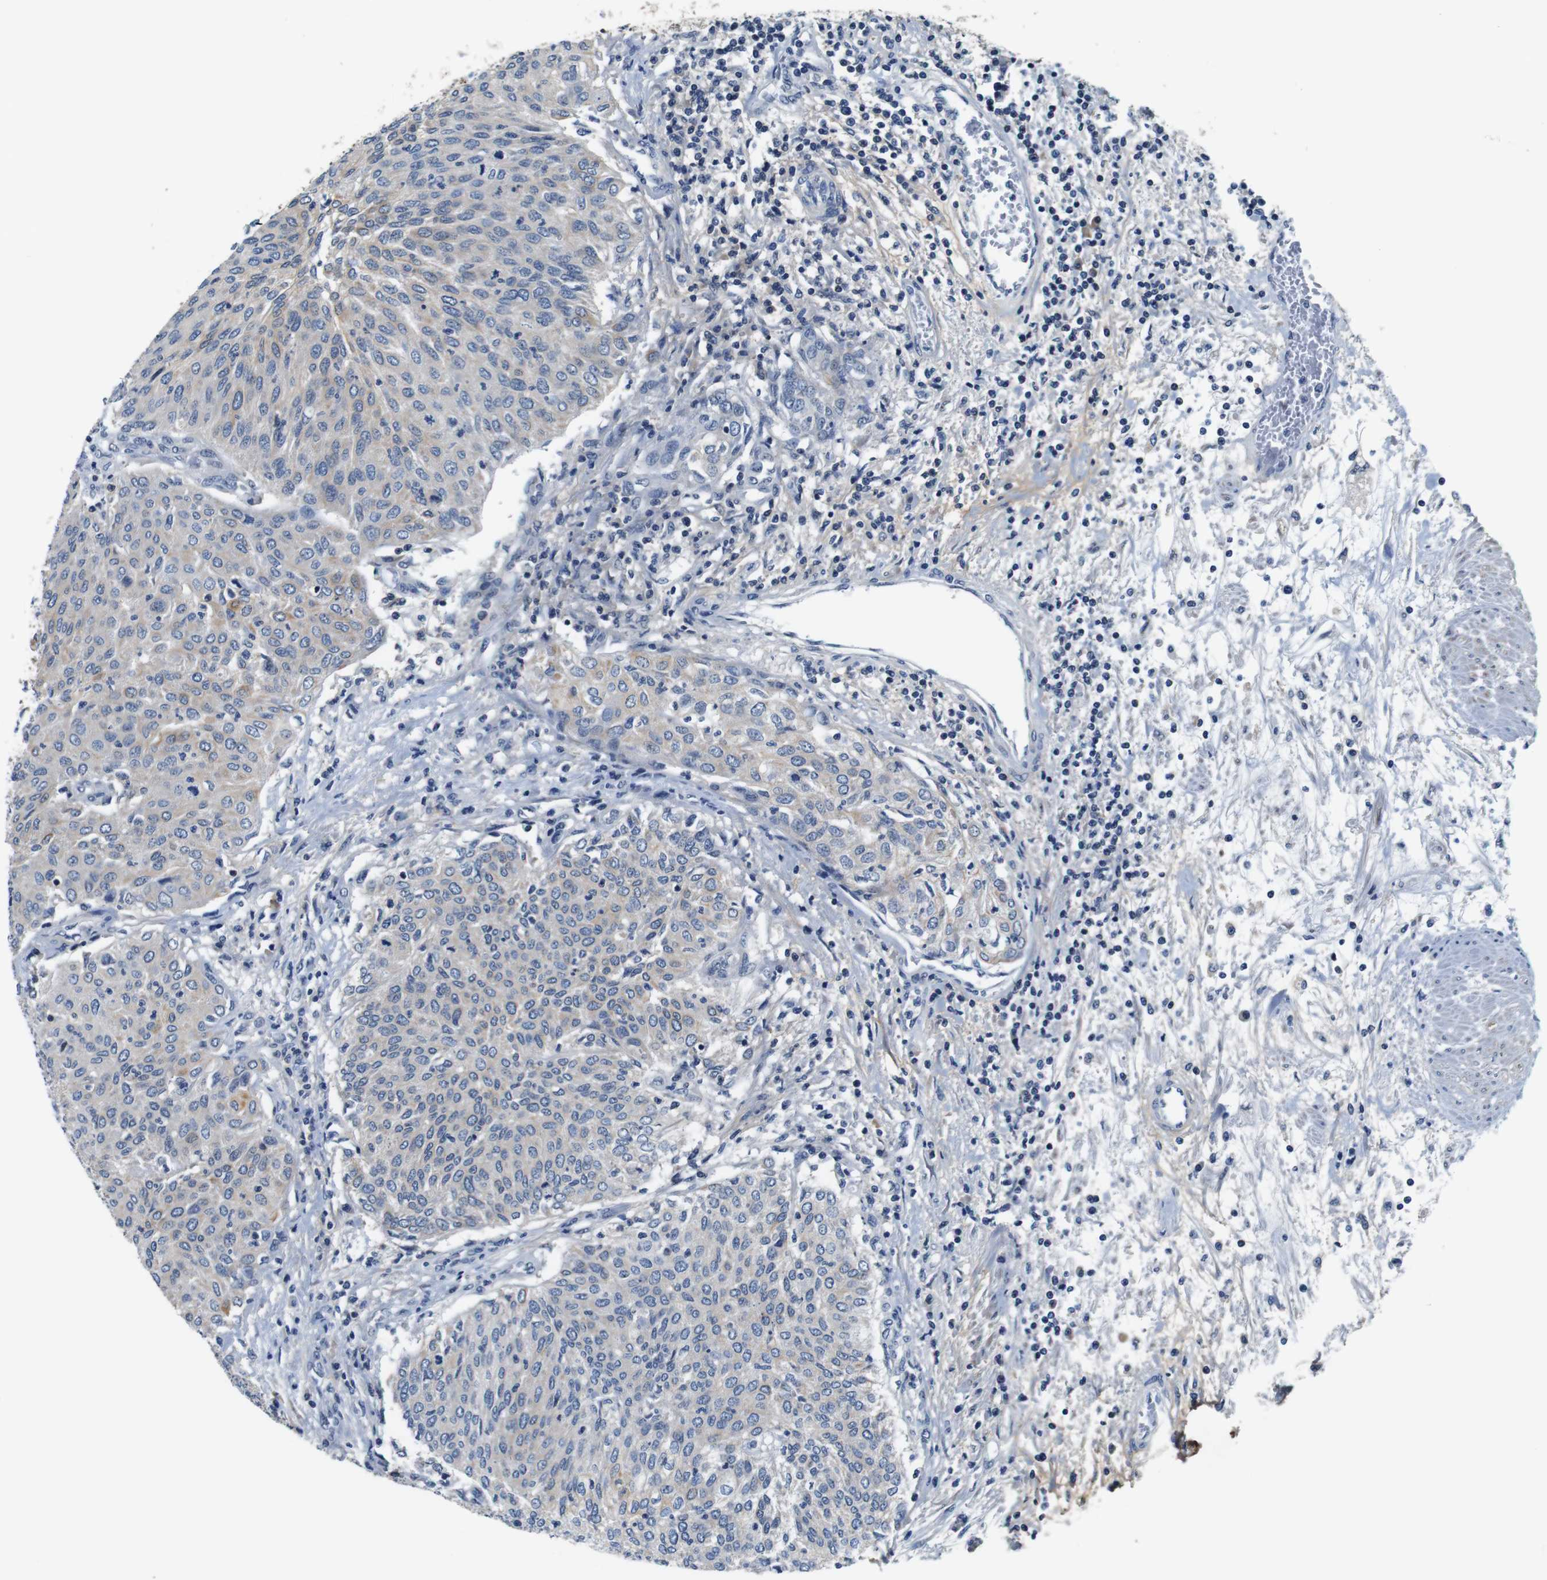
{"staining": {"intensity": "moderate", "quantity": "<25%", "location": "cytoplasmic/membranous"}, "tissue": "urothelial cancer", "cell_type": "Tumor cells", "image_type": "cancer", "snomed": [{"axis": "morphology", "description": "Urothelial carcinoma, Low grade"}, {"axis": "topography", "description": "Urinary bladder"}], "caption": "Brown immunohistochemical staining in urothelial carcinoma (low-grade) displays moderate cytoplasmic/membranous expression in approximately <25% of tumor cells.", "gene": "LRP4", "patient": {"sex": "female", "age": 79}}